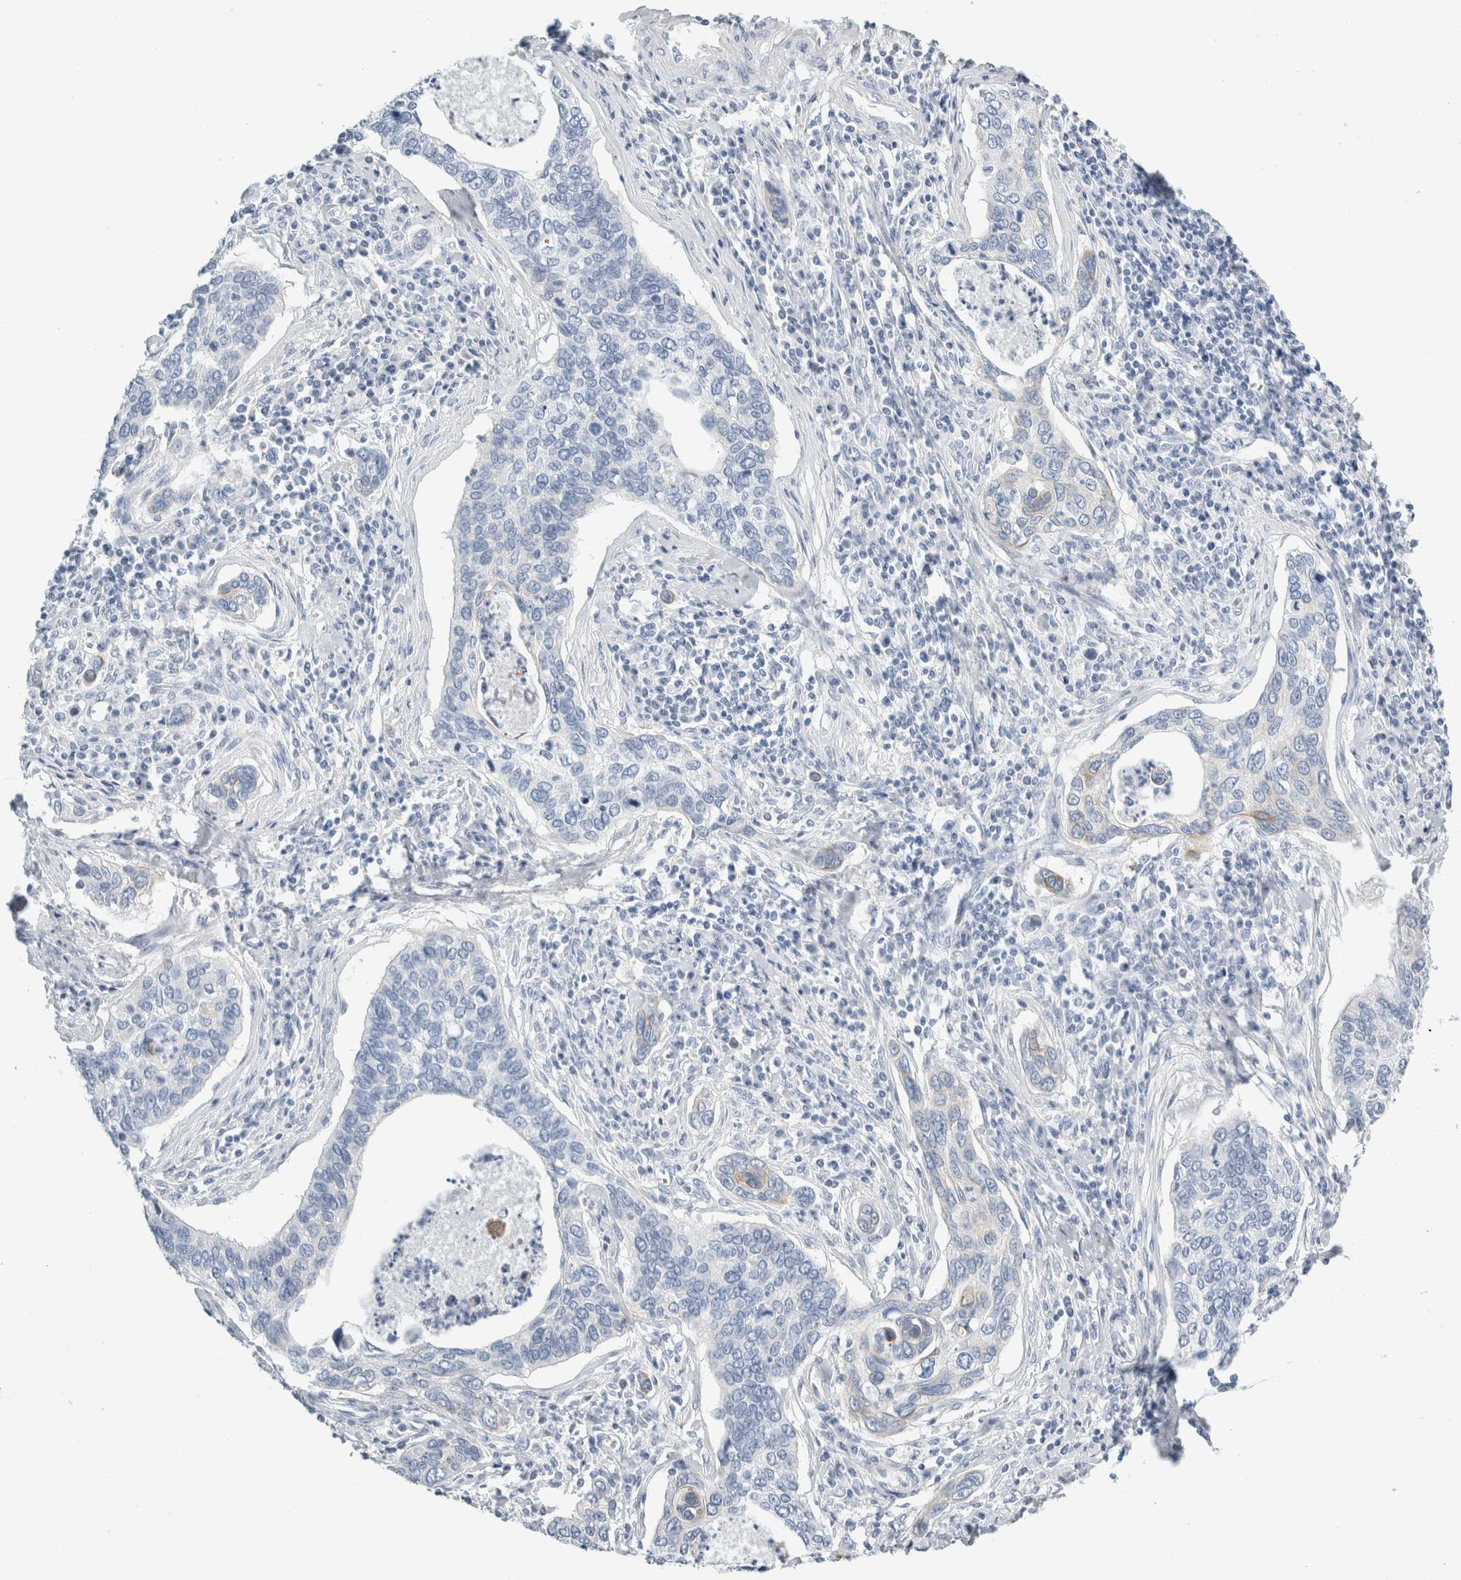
{"staining": {"intensity": "negative", "quantity": "none", "location": "none"}, "tissue": "cervical cancer", "cell_type": "Tumor cells", "image_type": "cancer", "snomed": [{"axis": "morphology", "description": "Squamous cell carcinoma, NOS"}, {"axis": "topography", "description": "Cervix"}], "caption": "Immunohistochemistry of human cervical squamous cell carcinoma exhibits no expression in tumor cells. (Brightfield microscopy of DAB IHC at high magnification).", "gene": "RPH3AL", "patient": {"sex": "female", "age": 53}}